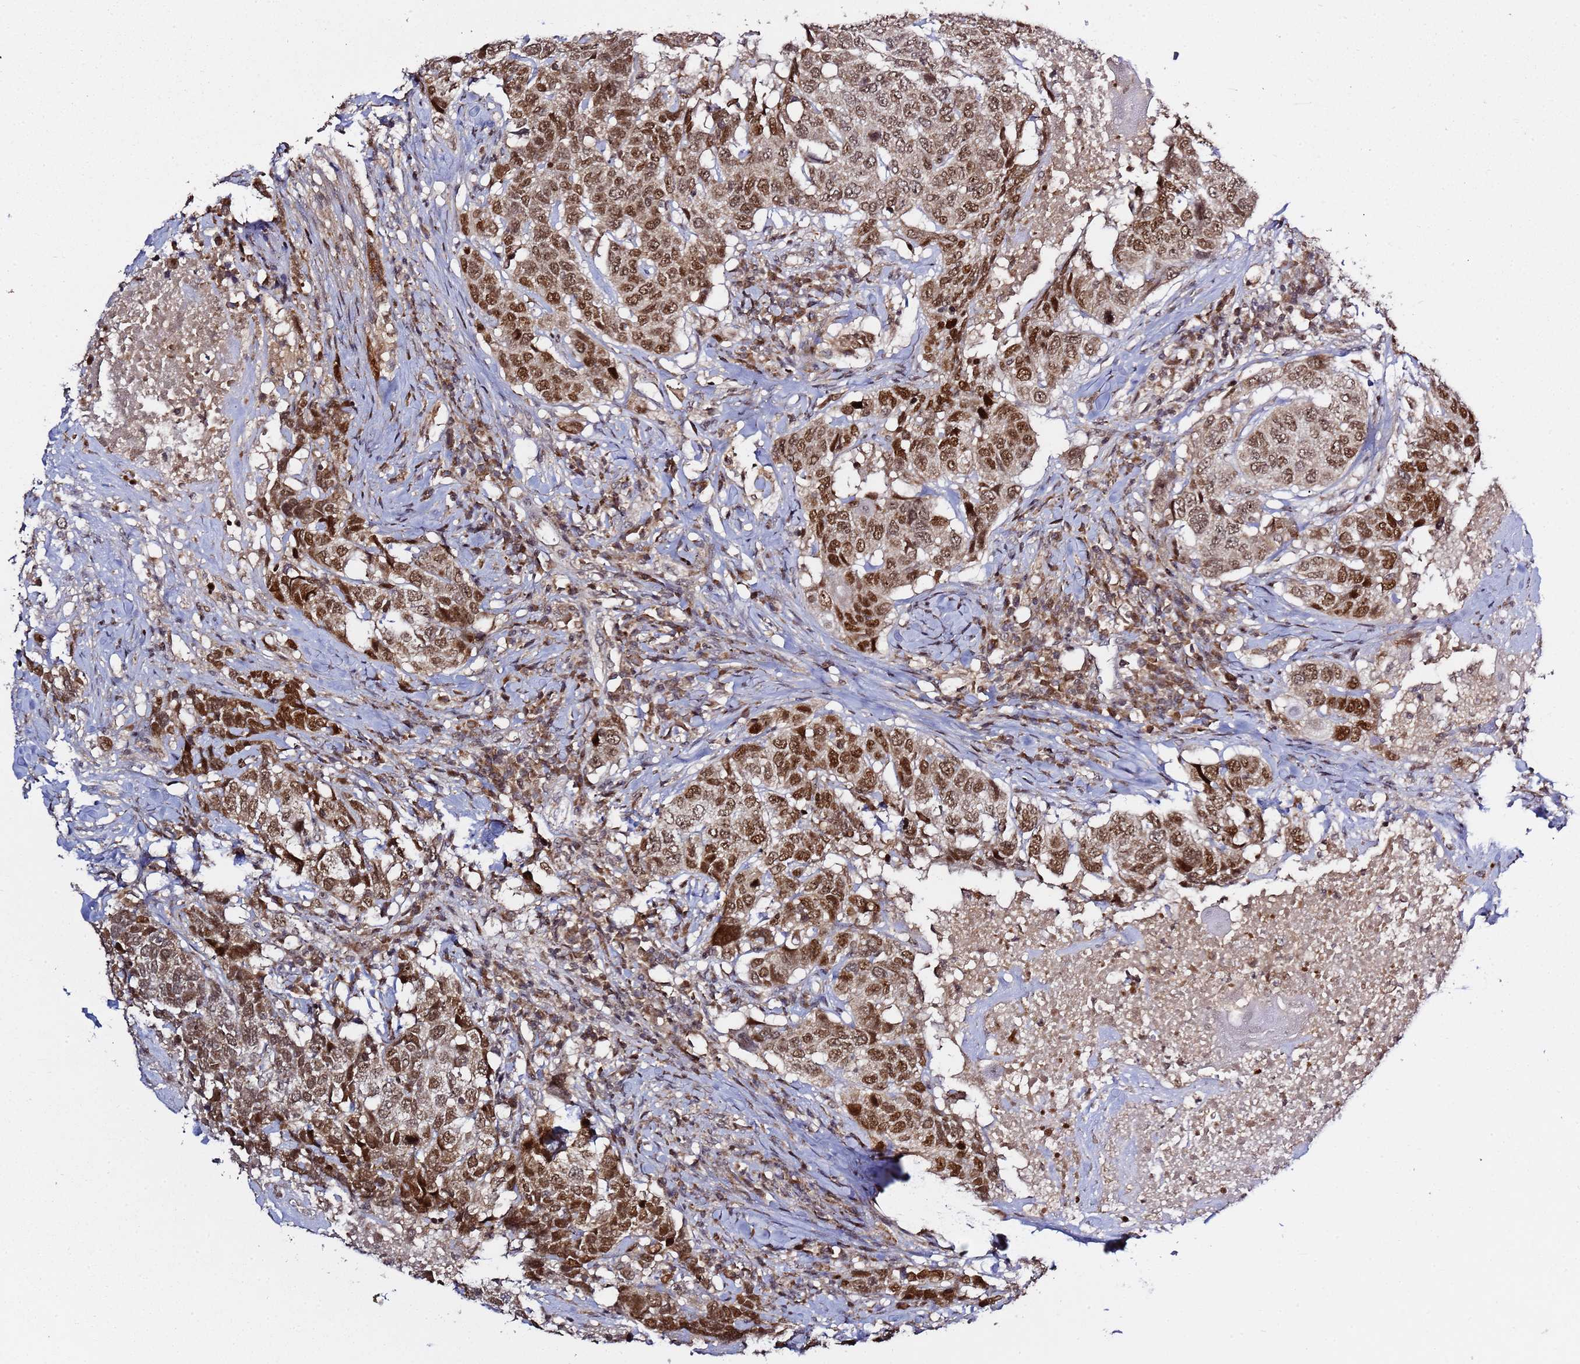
{"staining": {"intensity": "moderate", "quantity": ">75%", "location": "nuclear"}, "tissue": "head and neck cancer", "cell_type": "Tumor cells", "image_type": "cancer", "snomed": [{"axis": "morphology", "description": "Squamous cell carcinoma, NOS"}, {"axis": "topography", "description": "Head-Neck"}], "caption": "Head and neck squamous cell carcinoma stained with immunohistochemistry exhibits moderate nuclear positivity in approximately >75% of tumor cells.", "gene": "RCOR2", "patient": {"sex": "male", "age": 66}}